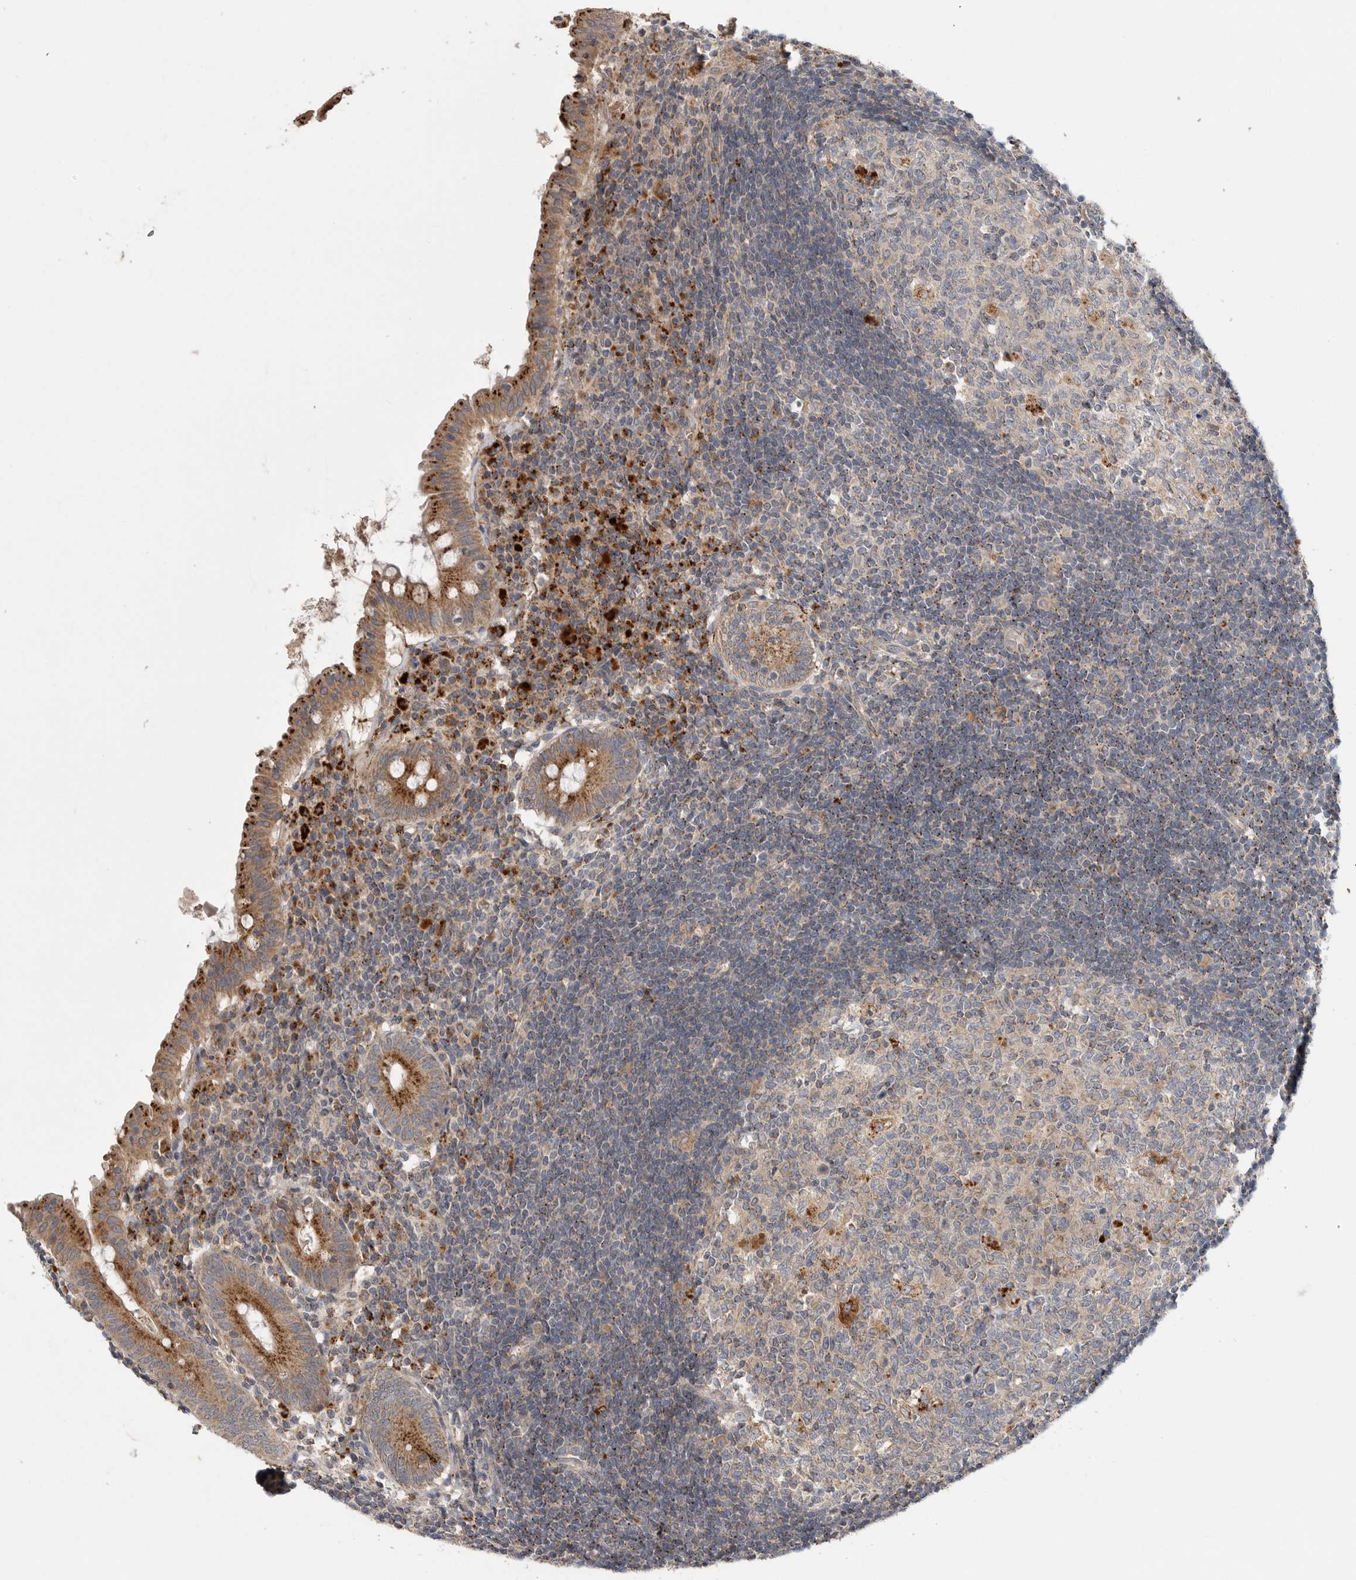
{"staining": {"intensity": "moderate", "quantity": ">75%", "location": "cytoplasmic/membranous"}, "tissue": "appendix", "cell_type": "Glandular cells", "image_type": "normal", "snomed": [{"axis": "morphology", "description": "Normal tissue, NOS"}, {"axis": "topography", "description": "Appendix"}], "caption": "An image of human appendix stained for a protein displays moderate cytoplasmic/membranous brown staining in glandular cells. Immunohistochemistry stains the protein in brown and the nuclei are stained blue.", "gene": "GALNS", "patient": {"sex": "female", "age": 54}}